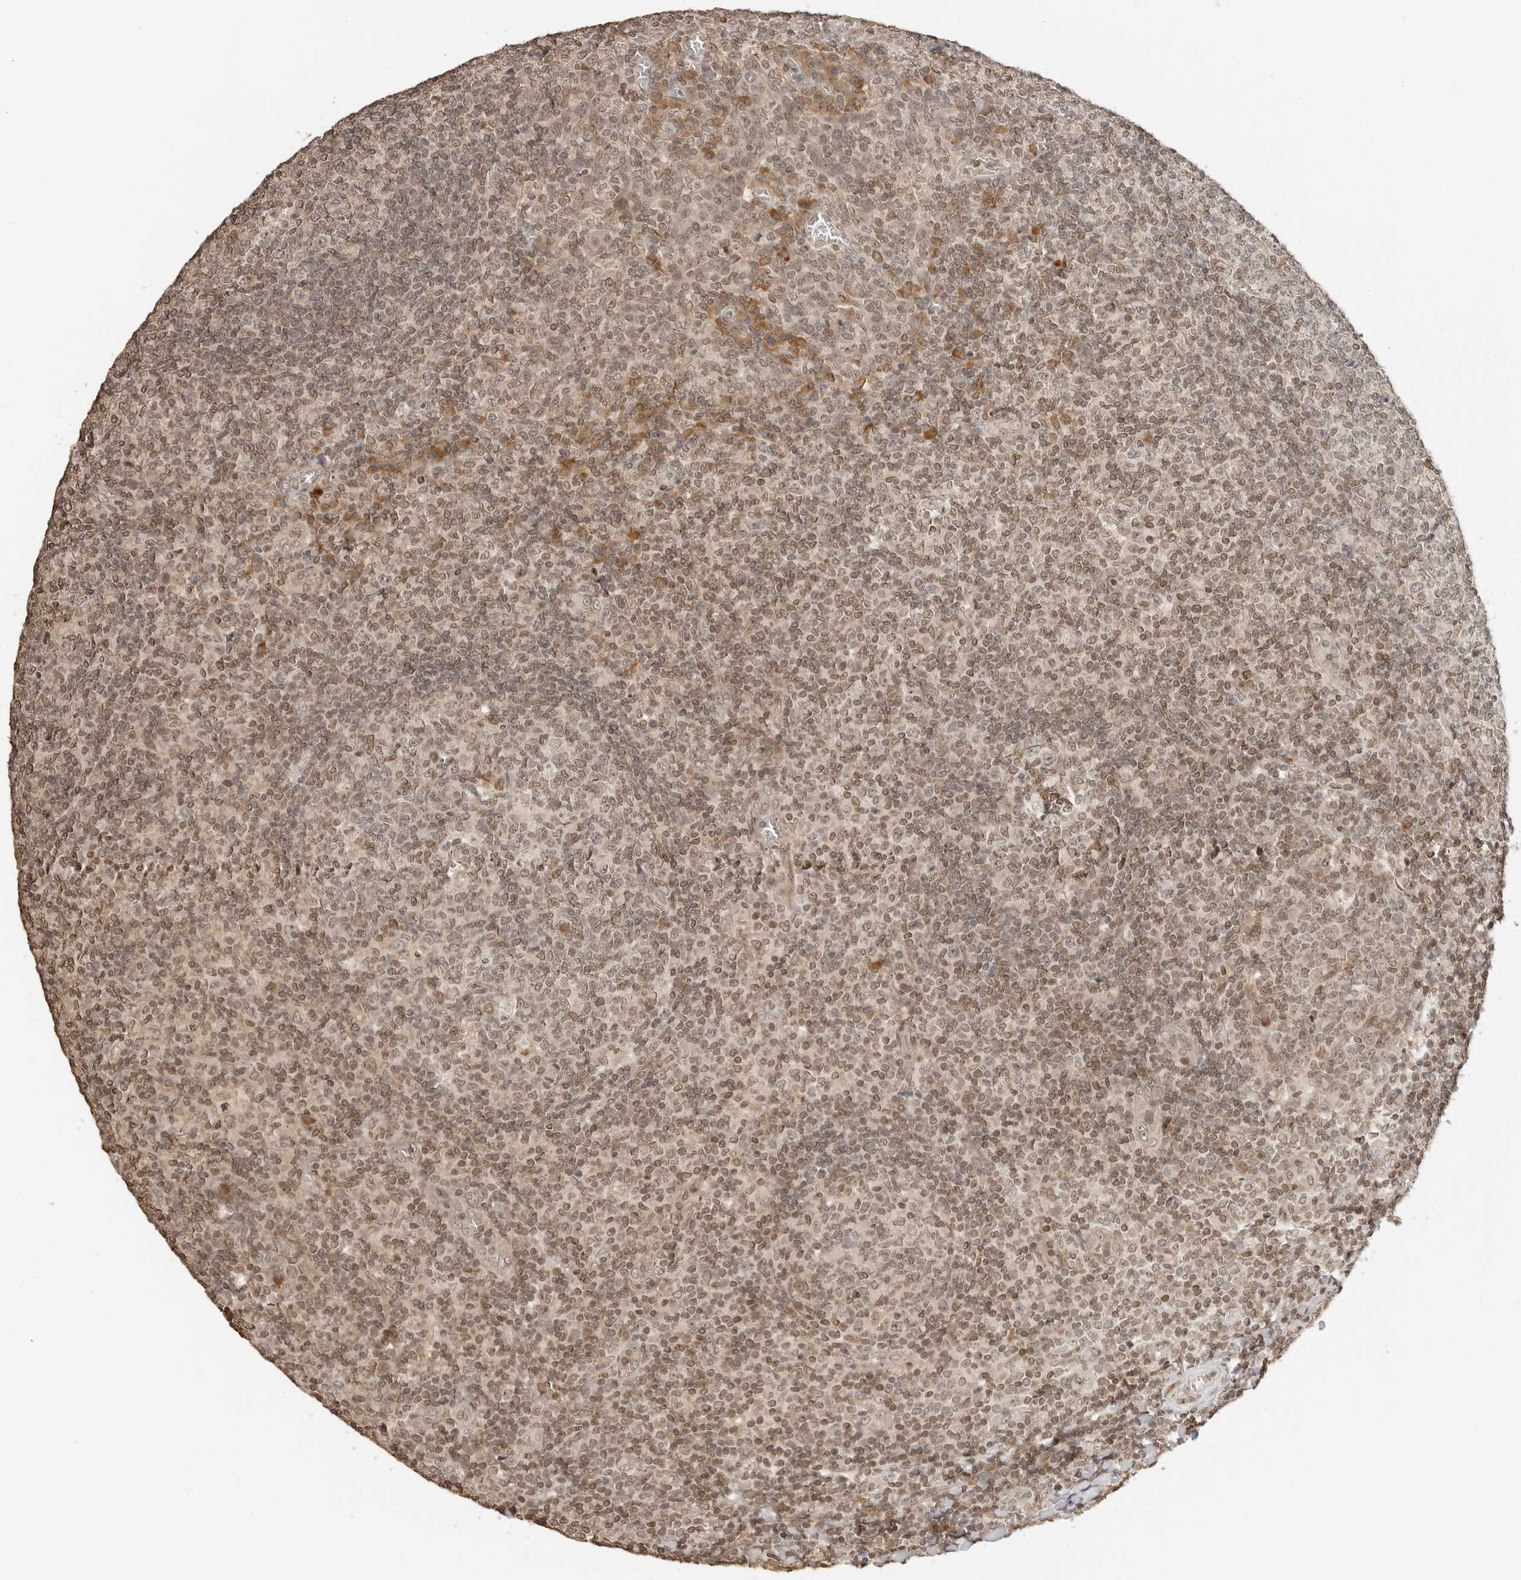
{"staining": {"intensity": "moderate", "quantity": ">75%", "location": "cytoplasmic/membranous,nuclear"}, "tissue": "tonsil", "cell_type": "Germinal center cells", "image_type": "normal", "snomed": [{"axis": "morphology", "description": "Normal tissue, NOS"}, {"axis": "topography", "description": "Tonsil"}], "caption": "Immunohistochemistry histopathology image of normal tonsil stained for a protein (brown), which displays medium levels of moderate cytoplasmic/membranous,nuclear expression in approximately >75% of germinal center cells.", "gene": "POLH", "patient": {"sex": "female", "age": 19}}